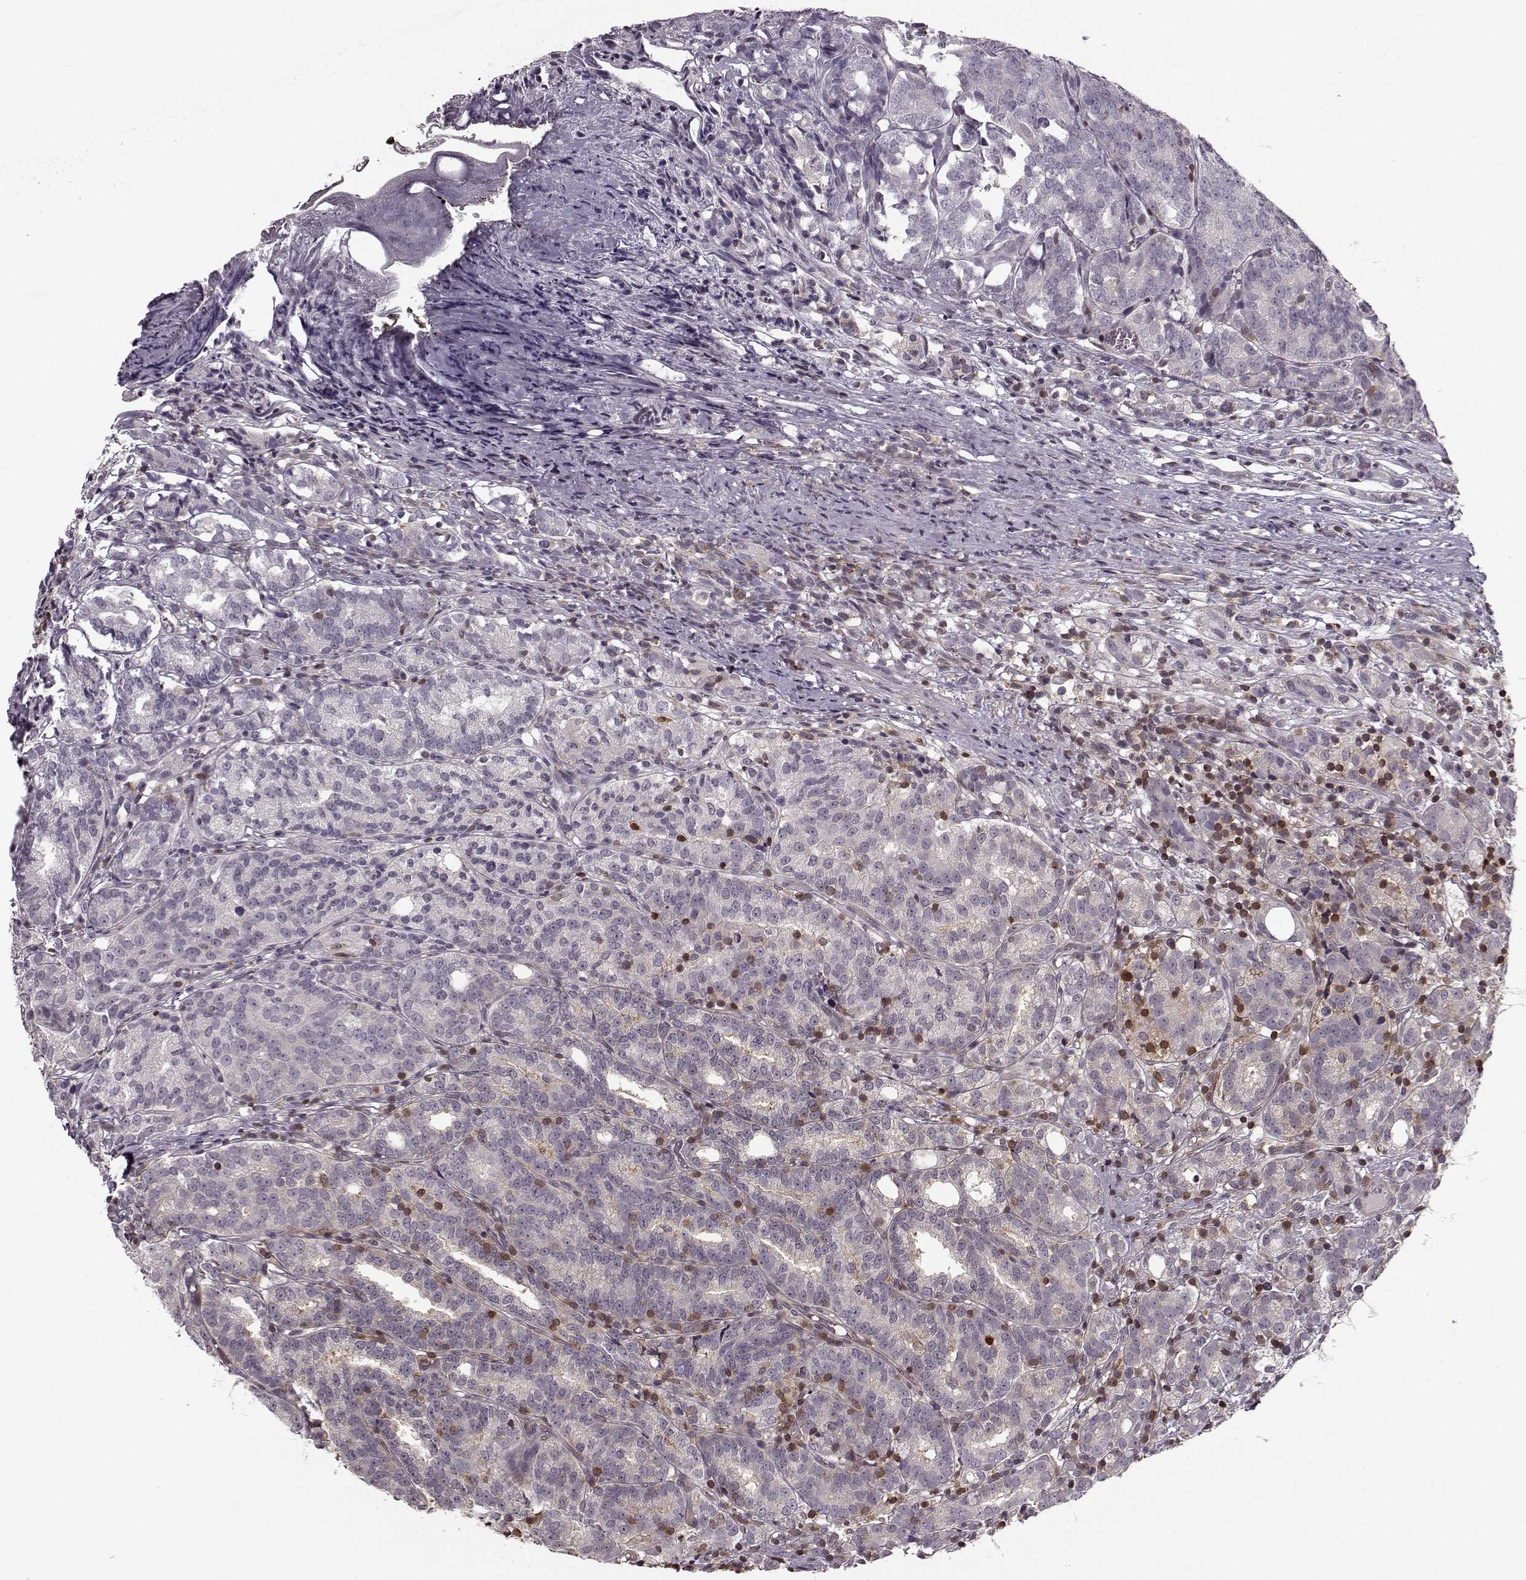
{"staining": {"intensity": "negative", "quantity": "none", "location": "none"}, "tissue": "prostate cancer", "cell_type": "Tumor cells", "image_type": "cancer", "snomed": [{"axis": "morphology", "description": "Adenocarcinoma, High grade"}, {"axis": "topography", "description": "Prostate"}], "caption": "The histopathology image shows no significant staining in tumor cells of high-grade adenocarcinoma (prostate). (Stains: DAB IHC with hematoxylin counter stain, Microscopy: brightfield microscopy at high magnification).", "gene": "MFSD1", "patient": {"sex": "male", "age": 53}}